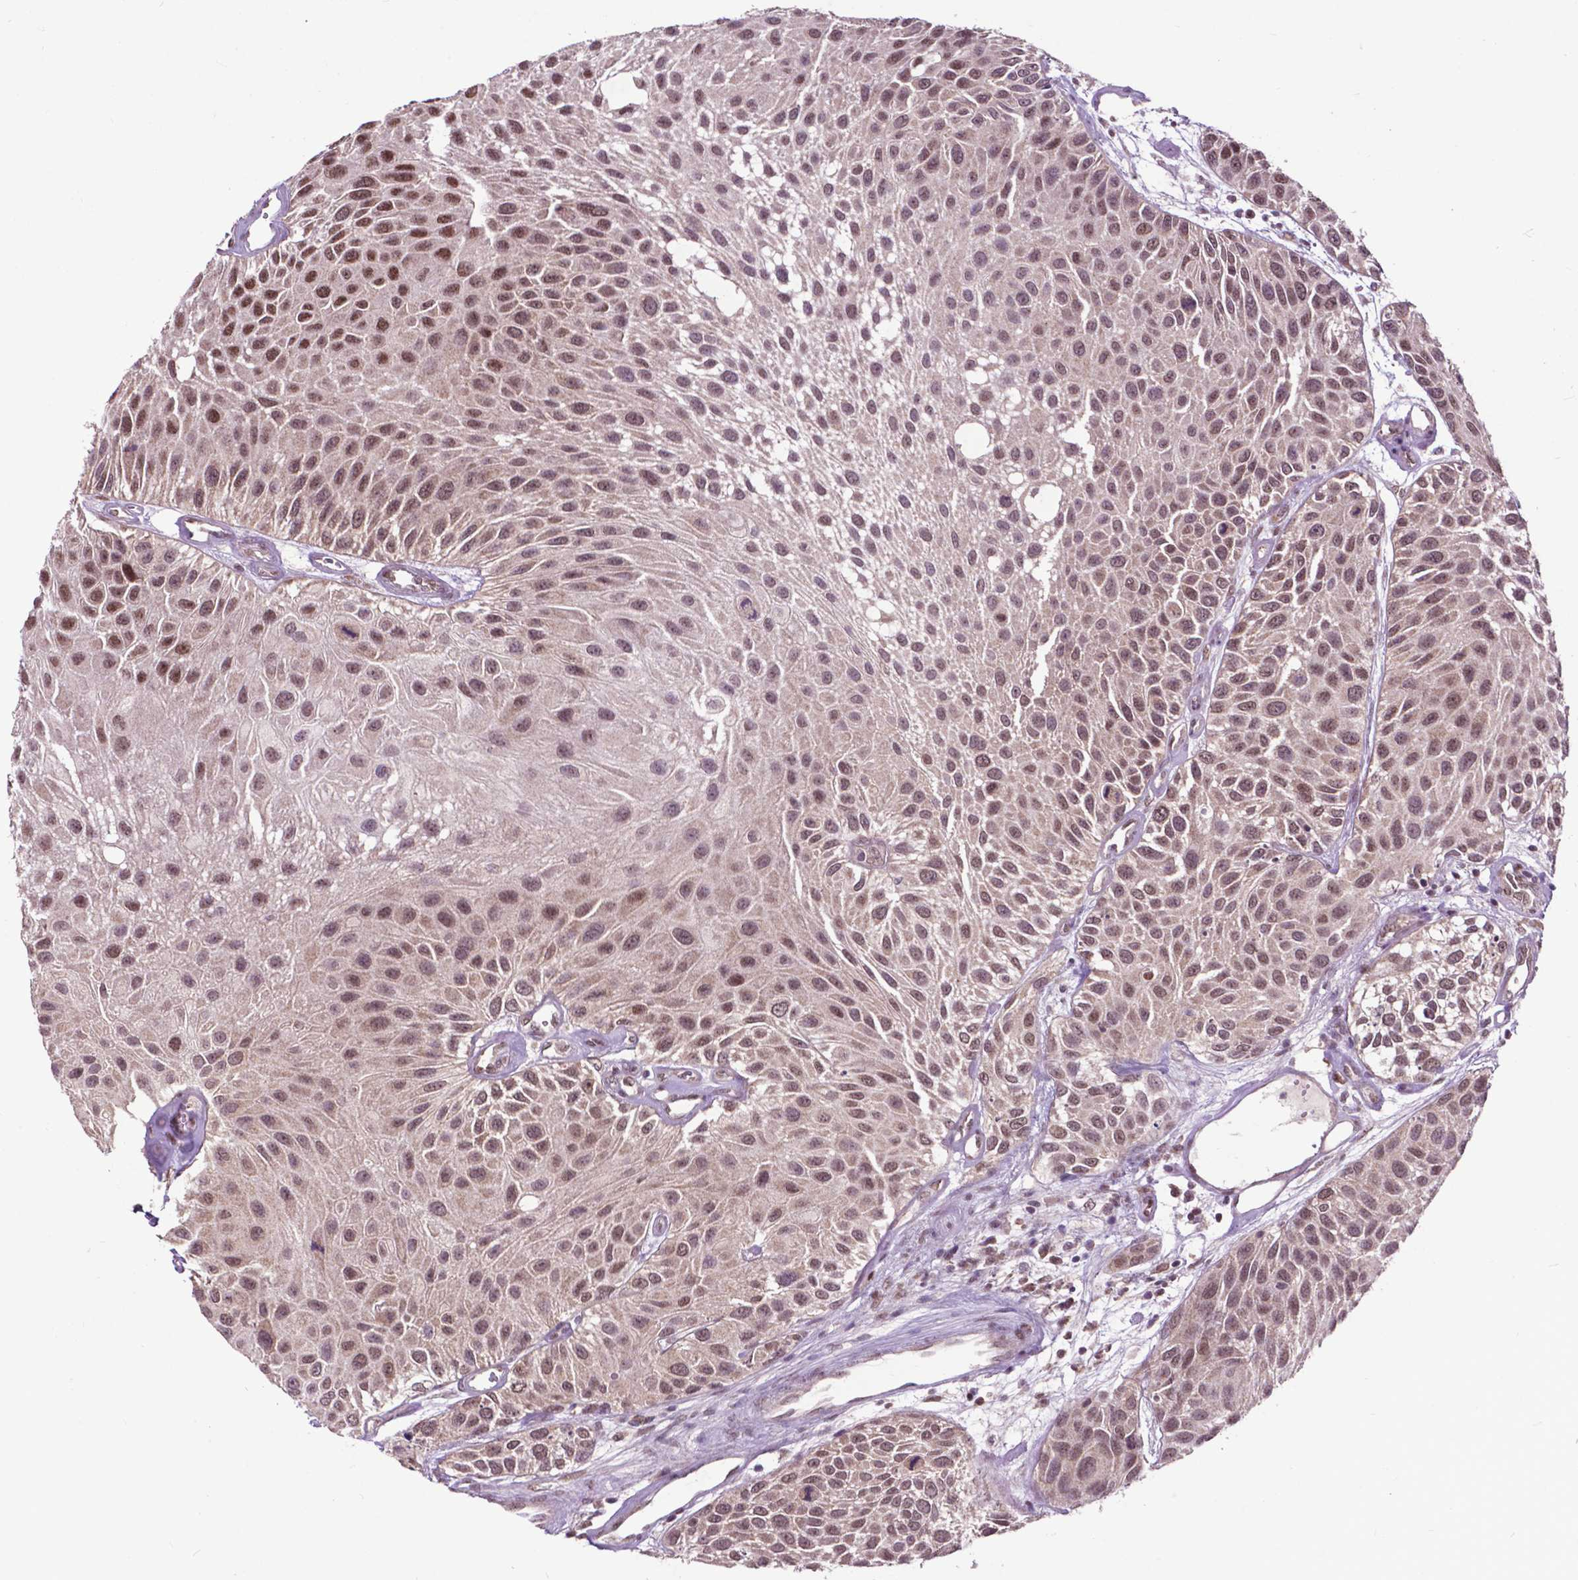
{"staining": {"intensity": "moderate", "quantity": ">75%", "location": "nuclear"}, "tissue": "urothelial cancer", "cell_type": "Tumor cells", "image_type": "cancer", "snomed": [{"axis": "morphology", "description": "Urothelial carcinoma, Low grade"}, {"axis": "topography", "description": "Urinary bladder"}], "caption": "Immunohistochemistry (IHC) histopathology image of neoplastic tissue: urothelial carcinoma (low-grade) stained using IHC shows medium levels of moderate protein expression localized specifically in the nuclear of tumor cells, appearing as a nuclear brown color.", "gene": "FAF1", "patient": {"sex": "female", "age": 87}}